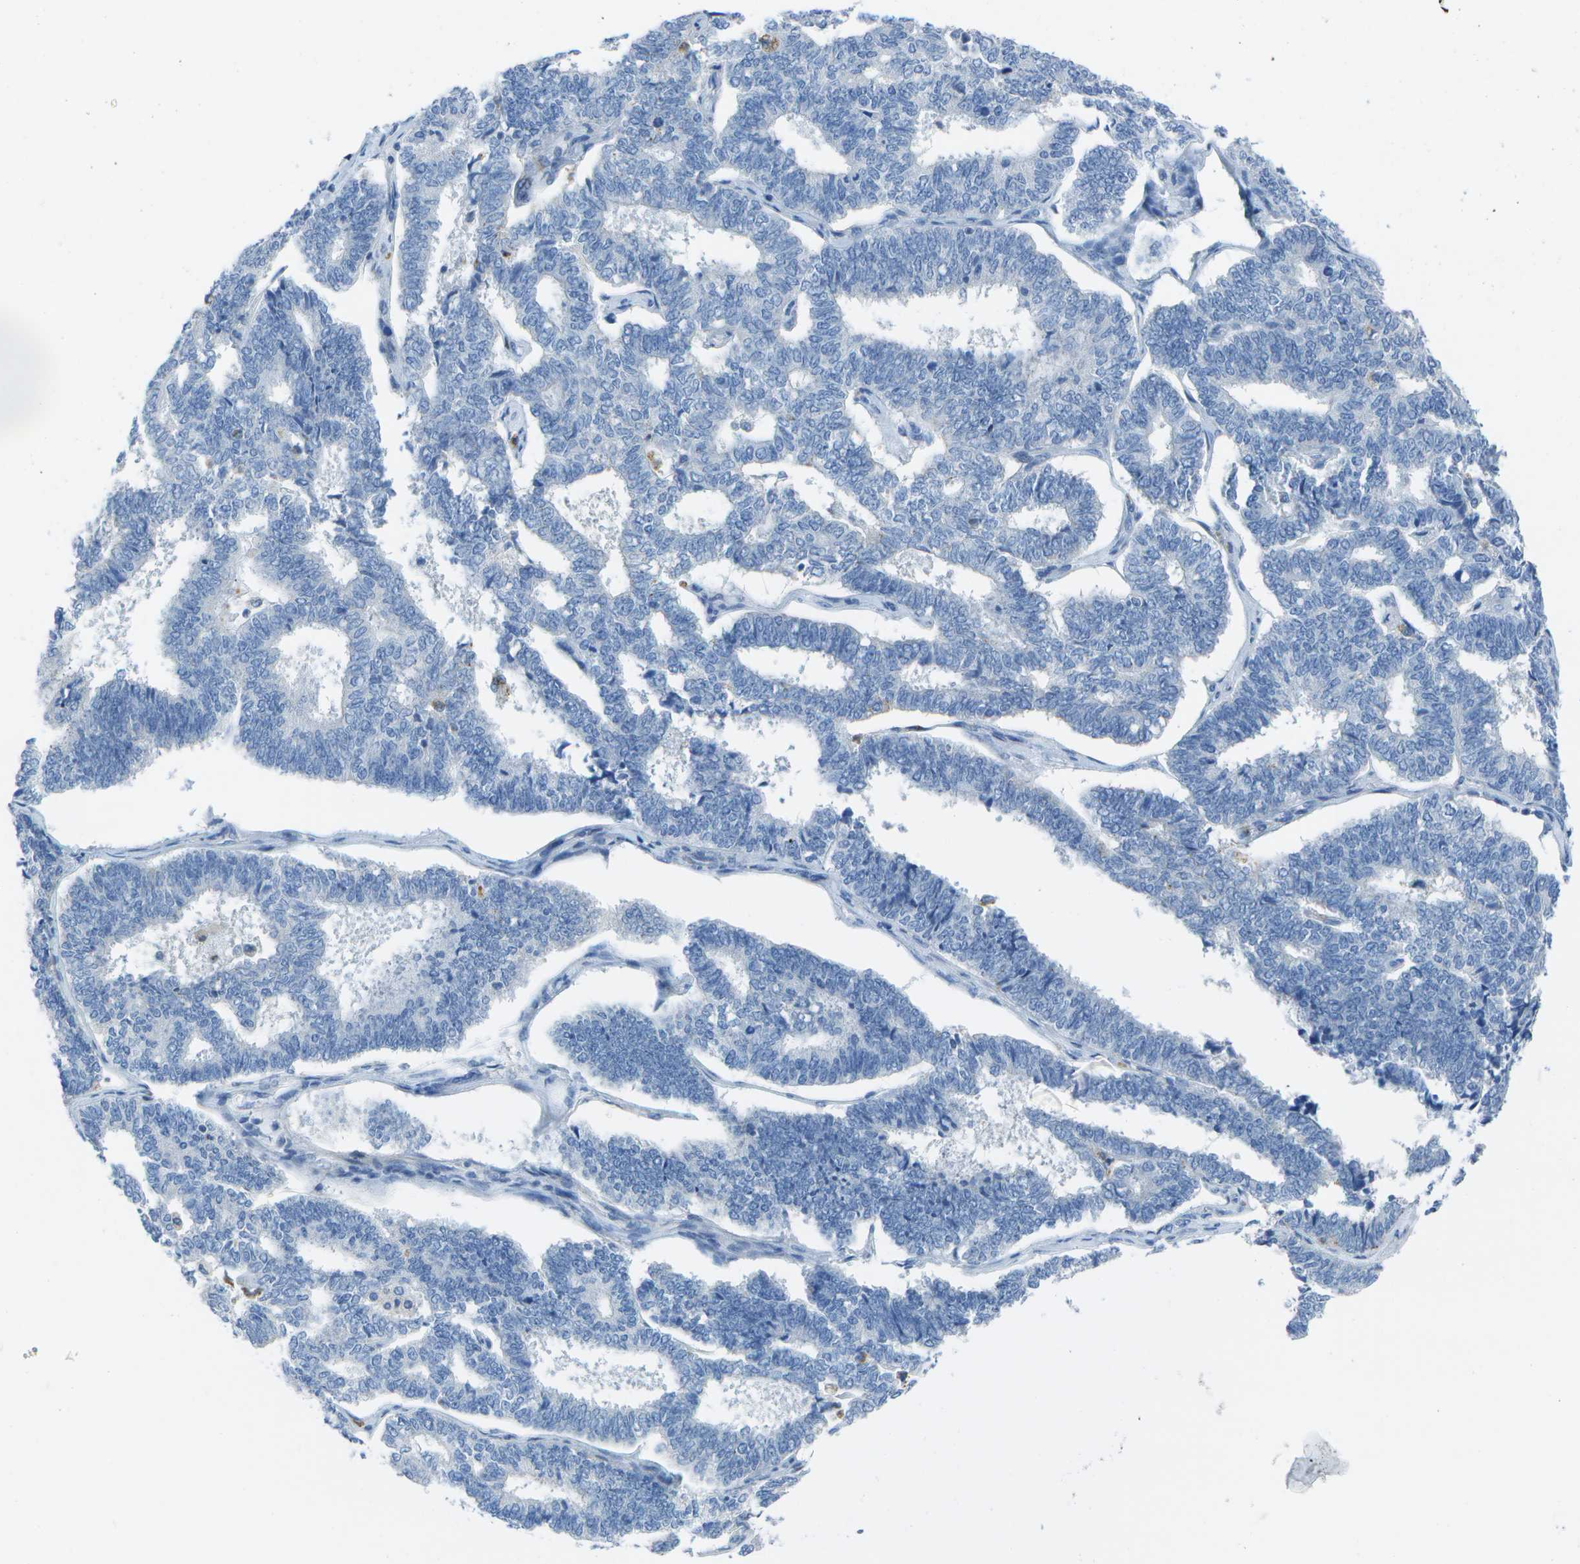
{"staining": {"intensity": "negative", "quantity": "none", "location": "none"}, "tissue": "endometrial cancer", "cell_type": "Tumor cells", "image_type": "cancer", "snomed": [{"axis": "morphology", "description": "Adenocarcinoma, NOS"}, {"axis": "topography", "description": "Endometrium"}], "caption": "Tumor cells are negative for brown protein staining in endometrial cancer. (DAB immunohistochemistry (IHC) visualized using brightfield microscopy, high magnification).", "gene": "DCT", "patient": {"sex": "female", "age": 70}}